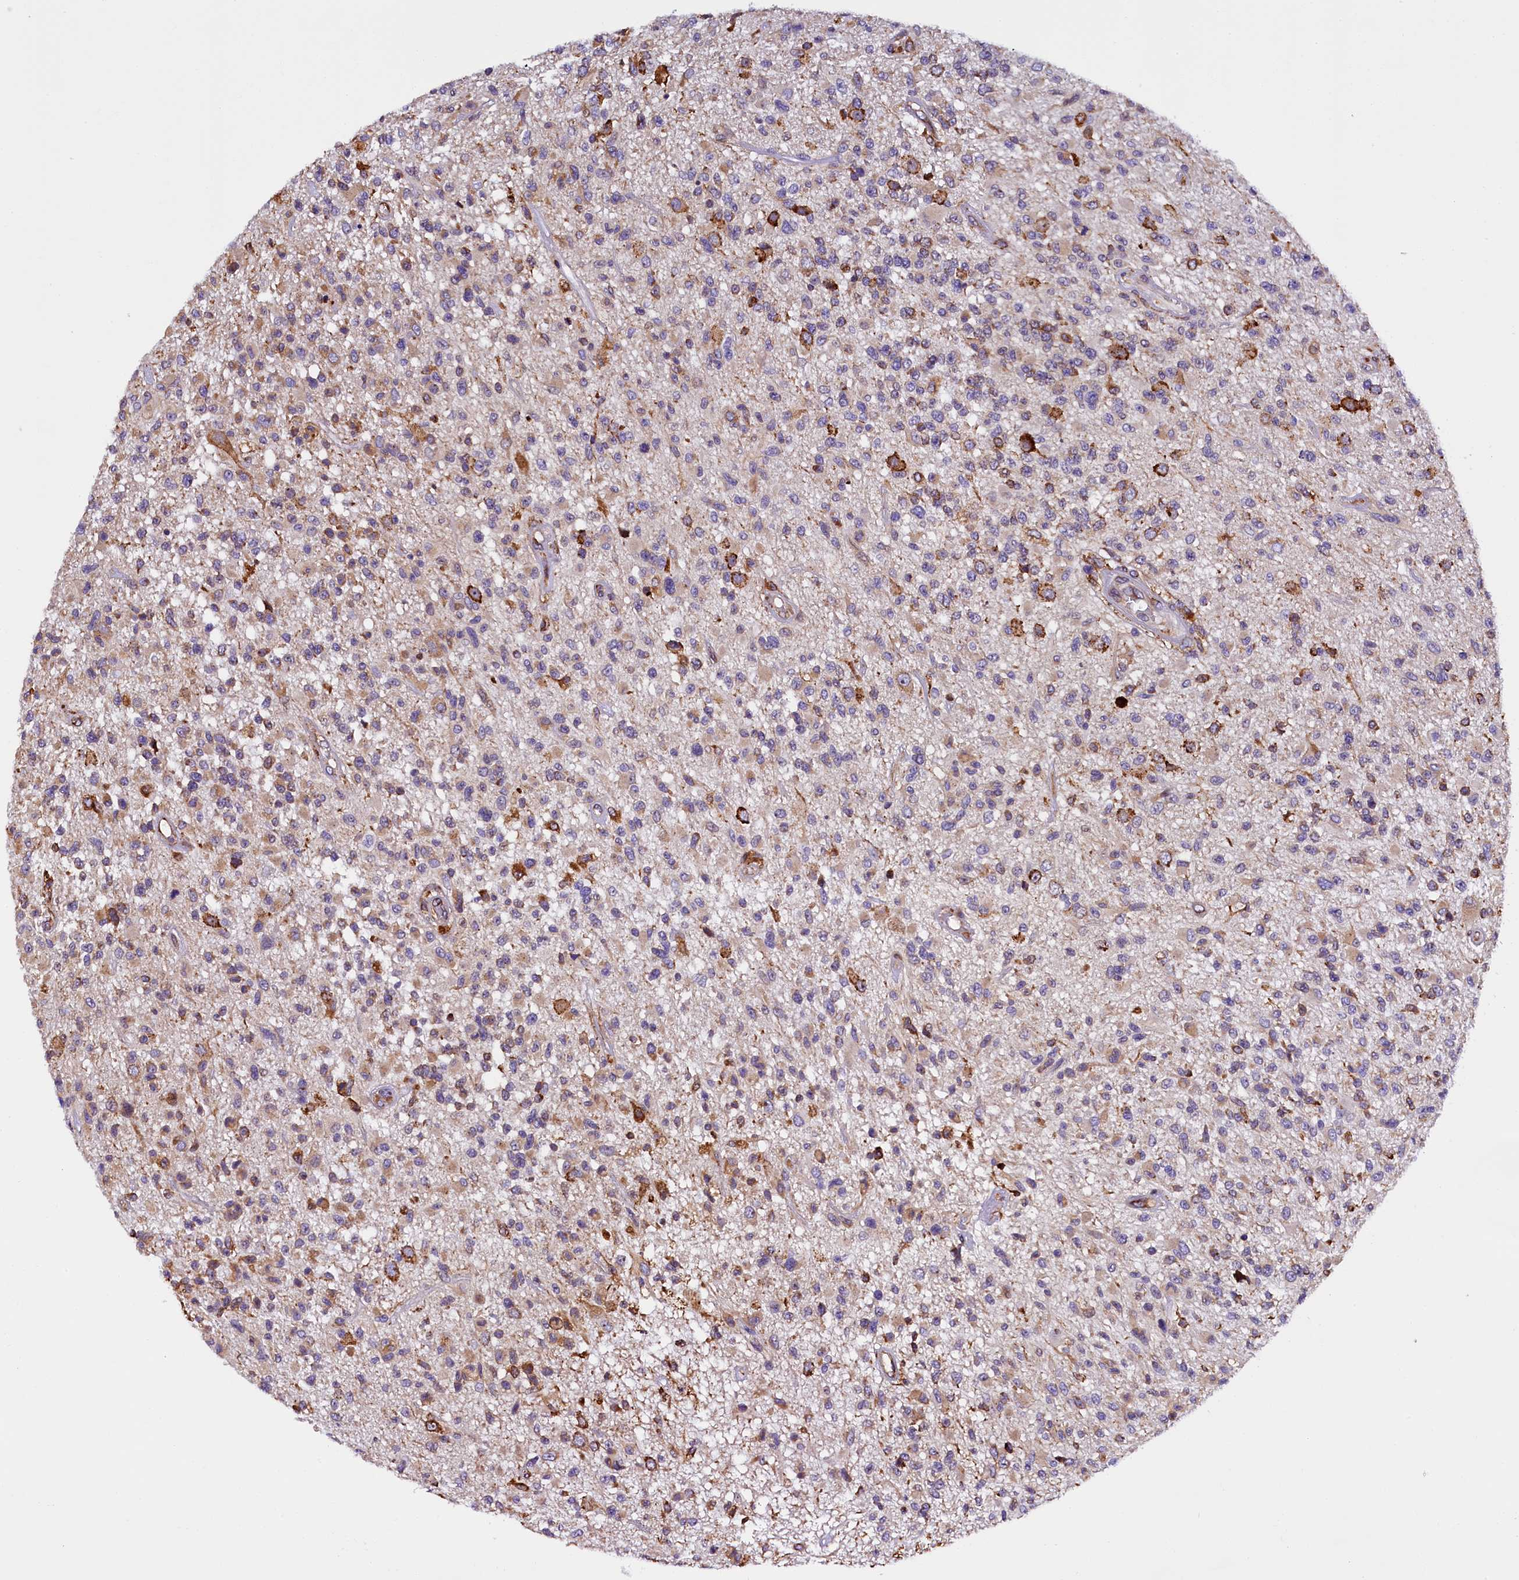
{"staining": {"intensity": "strong", "quantity": "<25%", "location": "cytoplasmic/membranous"}, "tissue": "glioma", "cell_type": "Tumor cells", "image_type": "cancer", "snomed": [{"axis": "morphology", "description": "Glioma, malignant, High grade"}, {"axis": "morphology", "description": "Glioblastoma, NOS"}, {"axis": "topography", "description": "Brain"}], "caption": "Human glioblastoma stained with a brown dye reveals strong cytoplasmic/membranous positive staining in approximately <25% of tumor cells.", "gene": "CAPS2", "patient": {"sex": "male", "age": 60}}